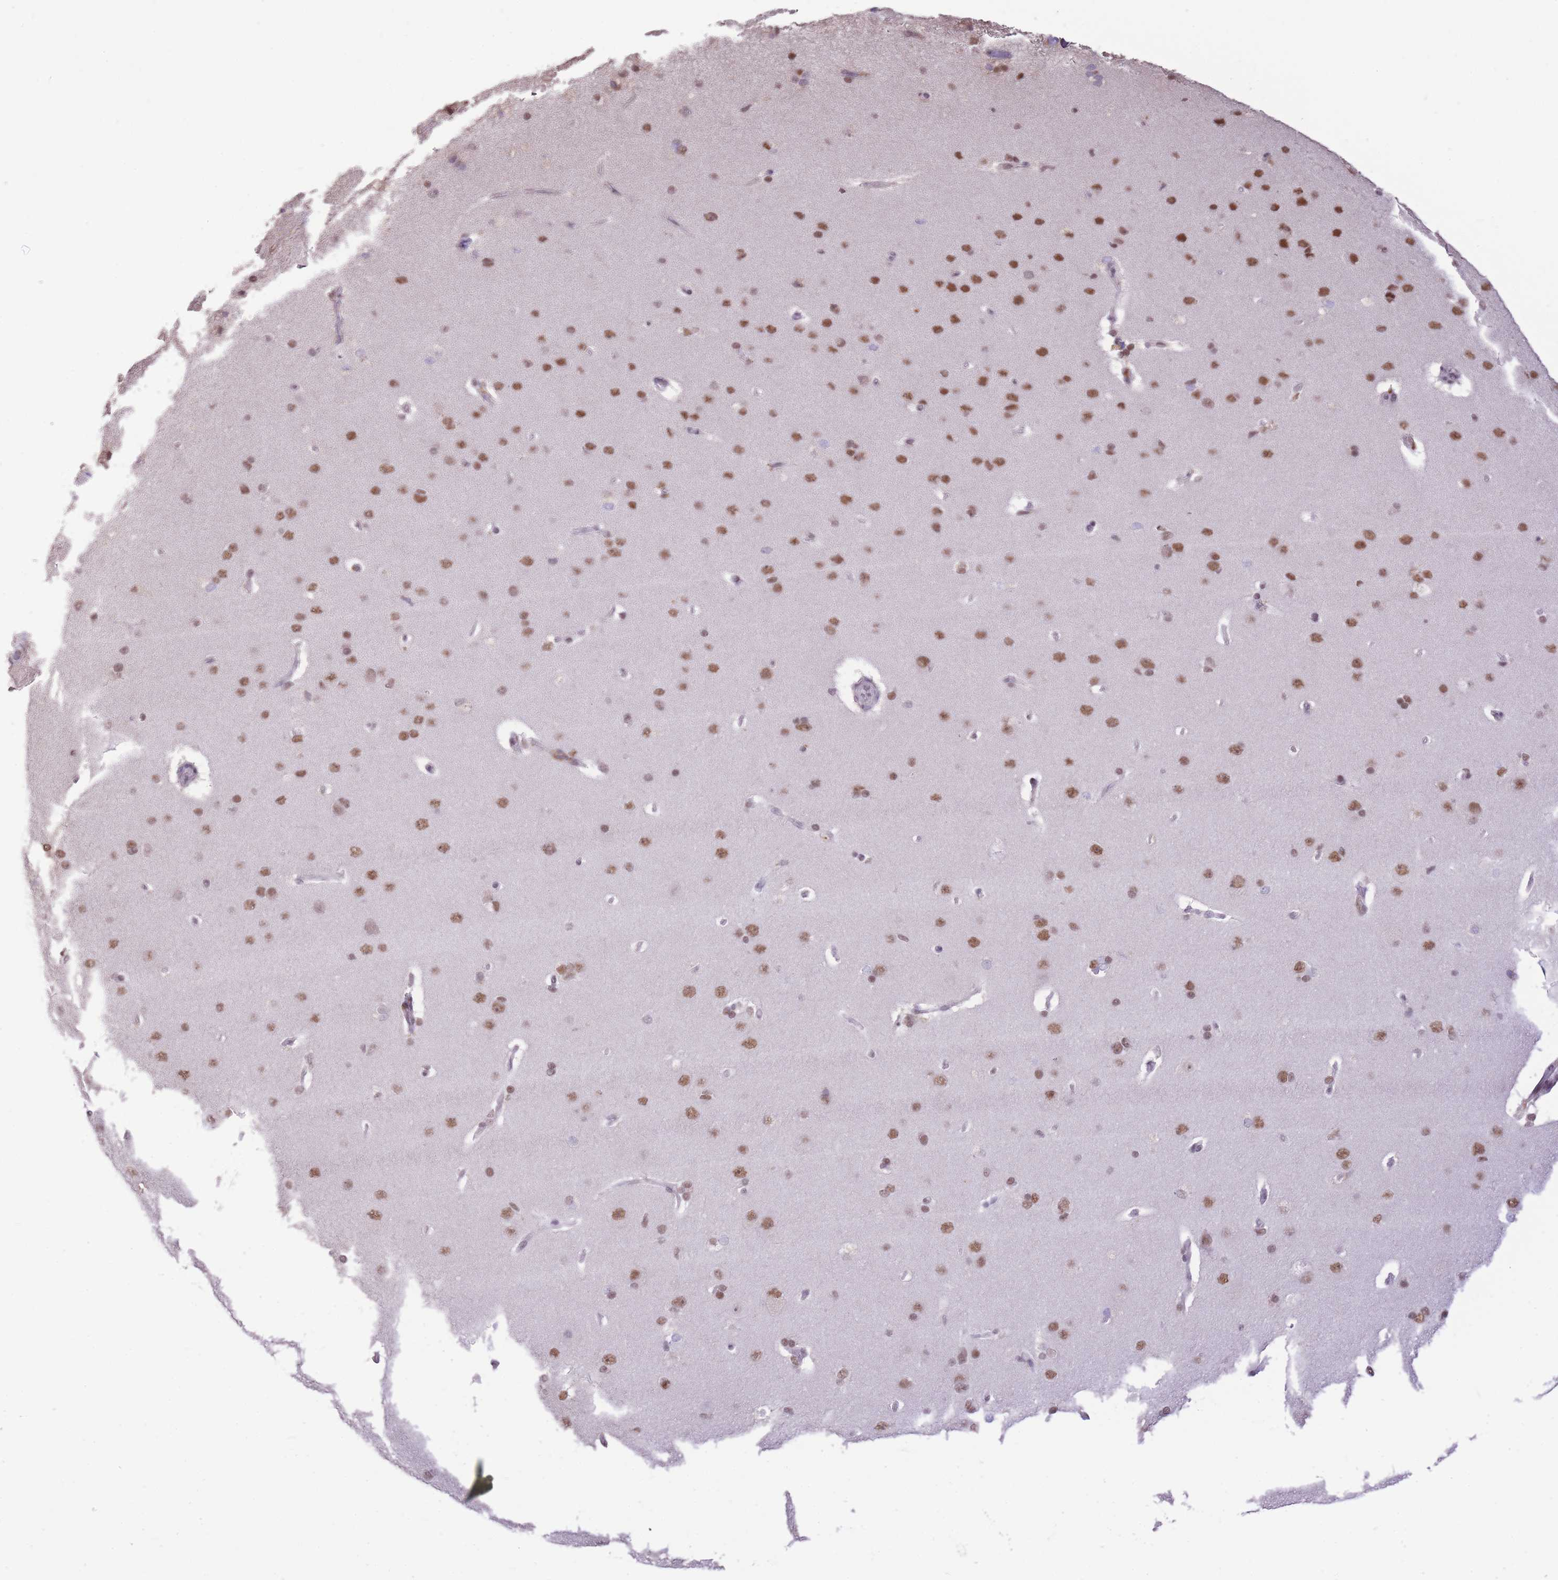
{"staining": {"intensity": "moderate", "quantity": "<25%", "location": "nuclear"}, "tissue": "cerebral cortex", "cell_type": "Endothelial cells", "image_type": "normal", "snomed": [{"axis": "morphology", "description": "Normal tissue, NOS"}, {"axis": "topography", "description": "Cerebral cortex"}], "caption": "Immunohistochemical staining of benign cerebral cortex displays <25% levels of moderate nuclear protein positivity in about <25% of endothelial cells.", "gene": "UBXN7", "patient": {"sex": "male", "age": 62}}